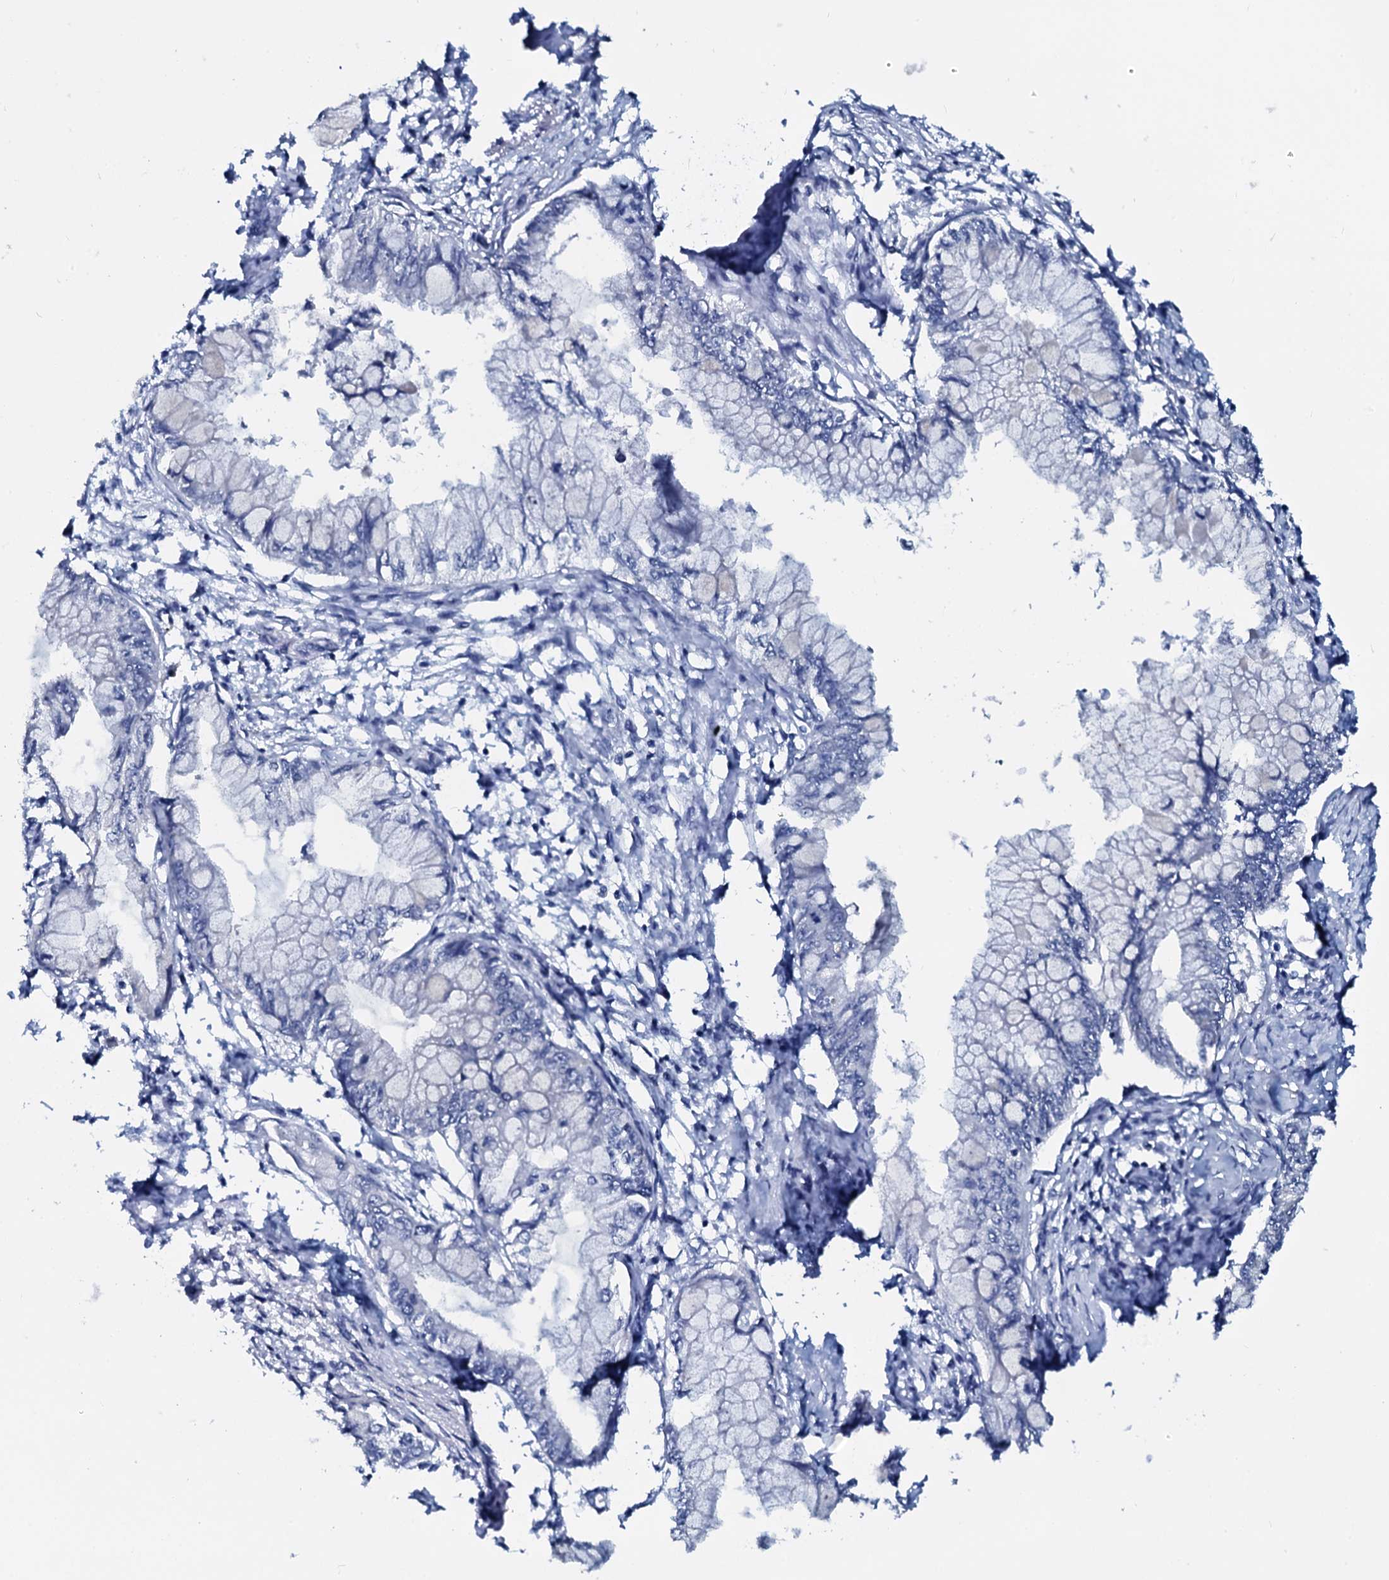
{"staining": {"intensity": "negative", "quantity": "none", "location": "none"}, "tissue": "pancreatic cancer", "cell_type": "Tumor cells", "image_type": "cancer", "snomed": [{"axis": "morphology", "description": "Adenocarcinoma, NOS"}, {"axis": "topography", "description": "Pancreas"}], "caption": "High power microscopy image of an immunohistochemistry (IHC) histopathology image of adenocarcinoma (pancreatic), revealing no significant positivity in tumor cells.", "gene": "SLC4A7", "patient": {"sex": "male", "age": 48}}